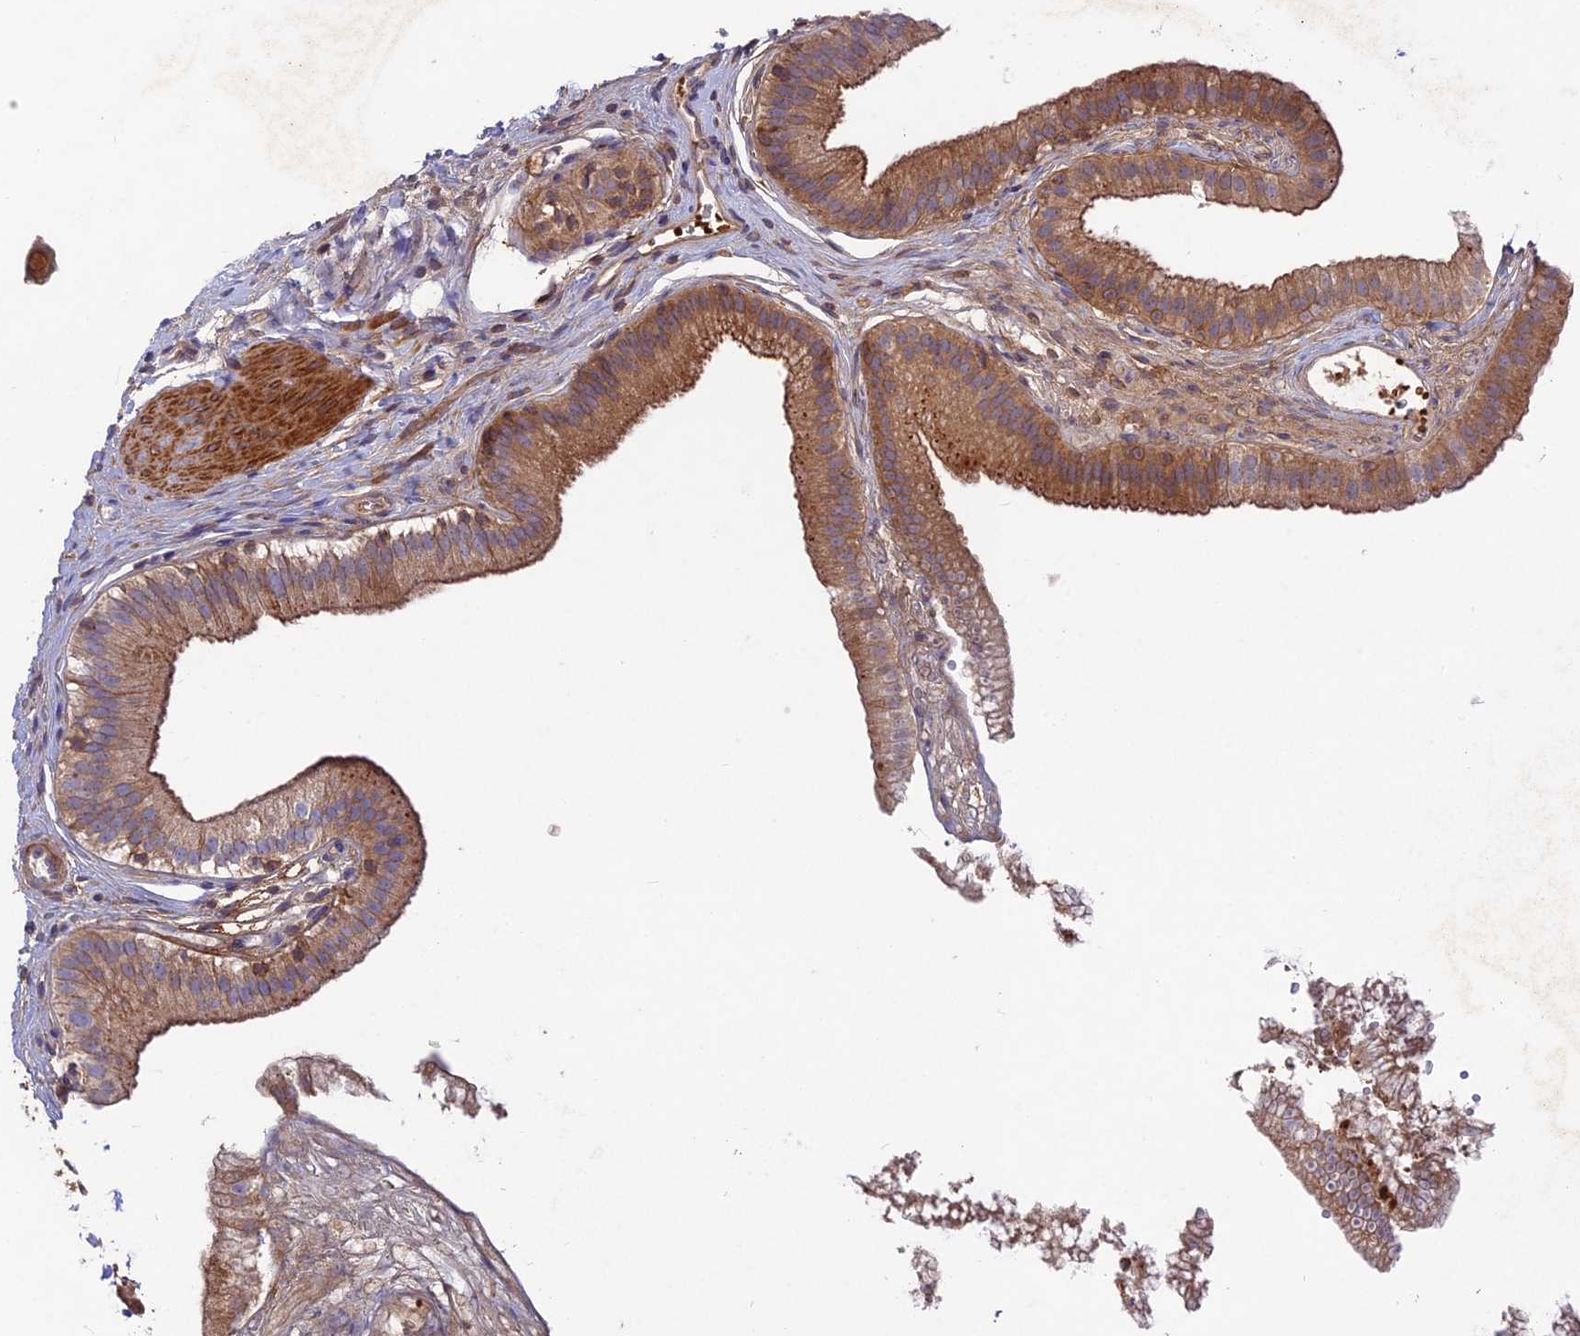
{"staining": {"intensity": "strong", "quantity": ">75%", "location": "cytoplasmic/membranous"}, "tissue": "gallbladder", "cell_type": "Glandular cells", "image_type": "normal", "snomed": [{"axis": "morphology", "description": "Normal tissue, NOS"}, {"axis": "topography", "description": "Gallbladder"}], "caption": "Immunohistochemical staining of unremarkable human gallbladder demonstrates high levels of strong cytoplasmic/membranous staining in approximately >75% of glandular cells. The protein of interest is stained brown, and the nuclei are stained in blue (DAB (3,3'-diaminobenzidine) IHC with brightfield microscopy, high magnification).", "gene": "CPNE7", "patient": {"sex": "female", "age": 54}}